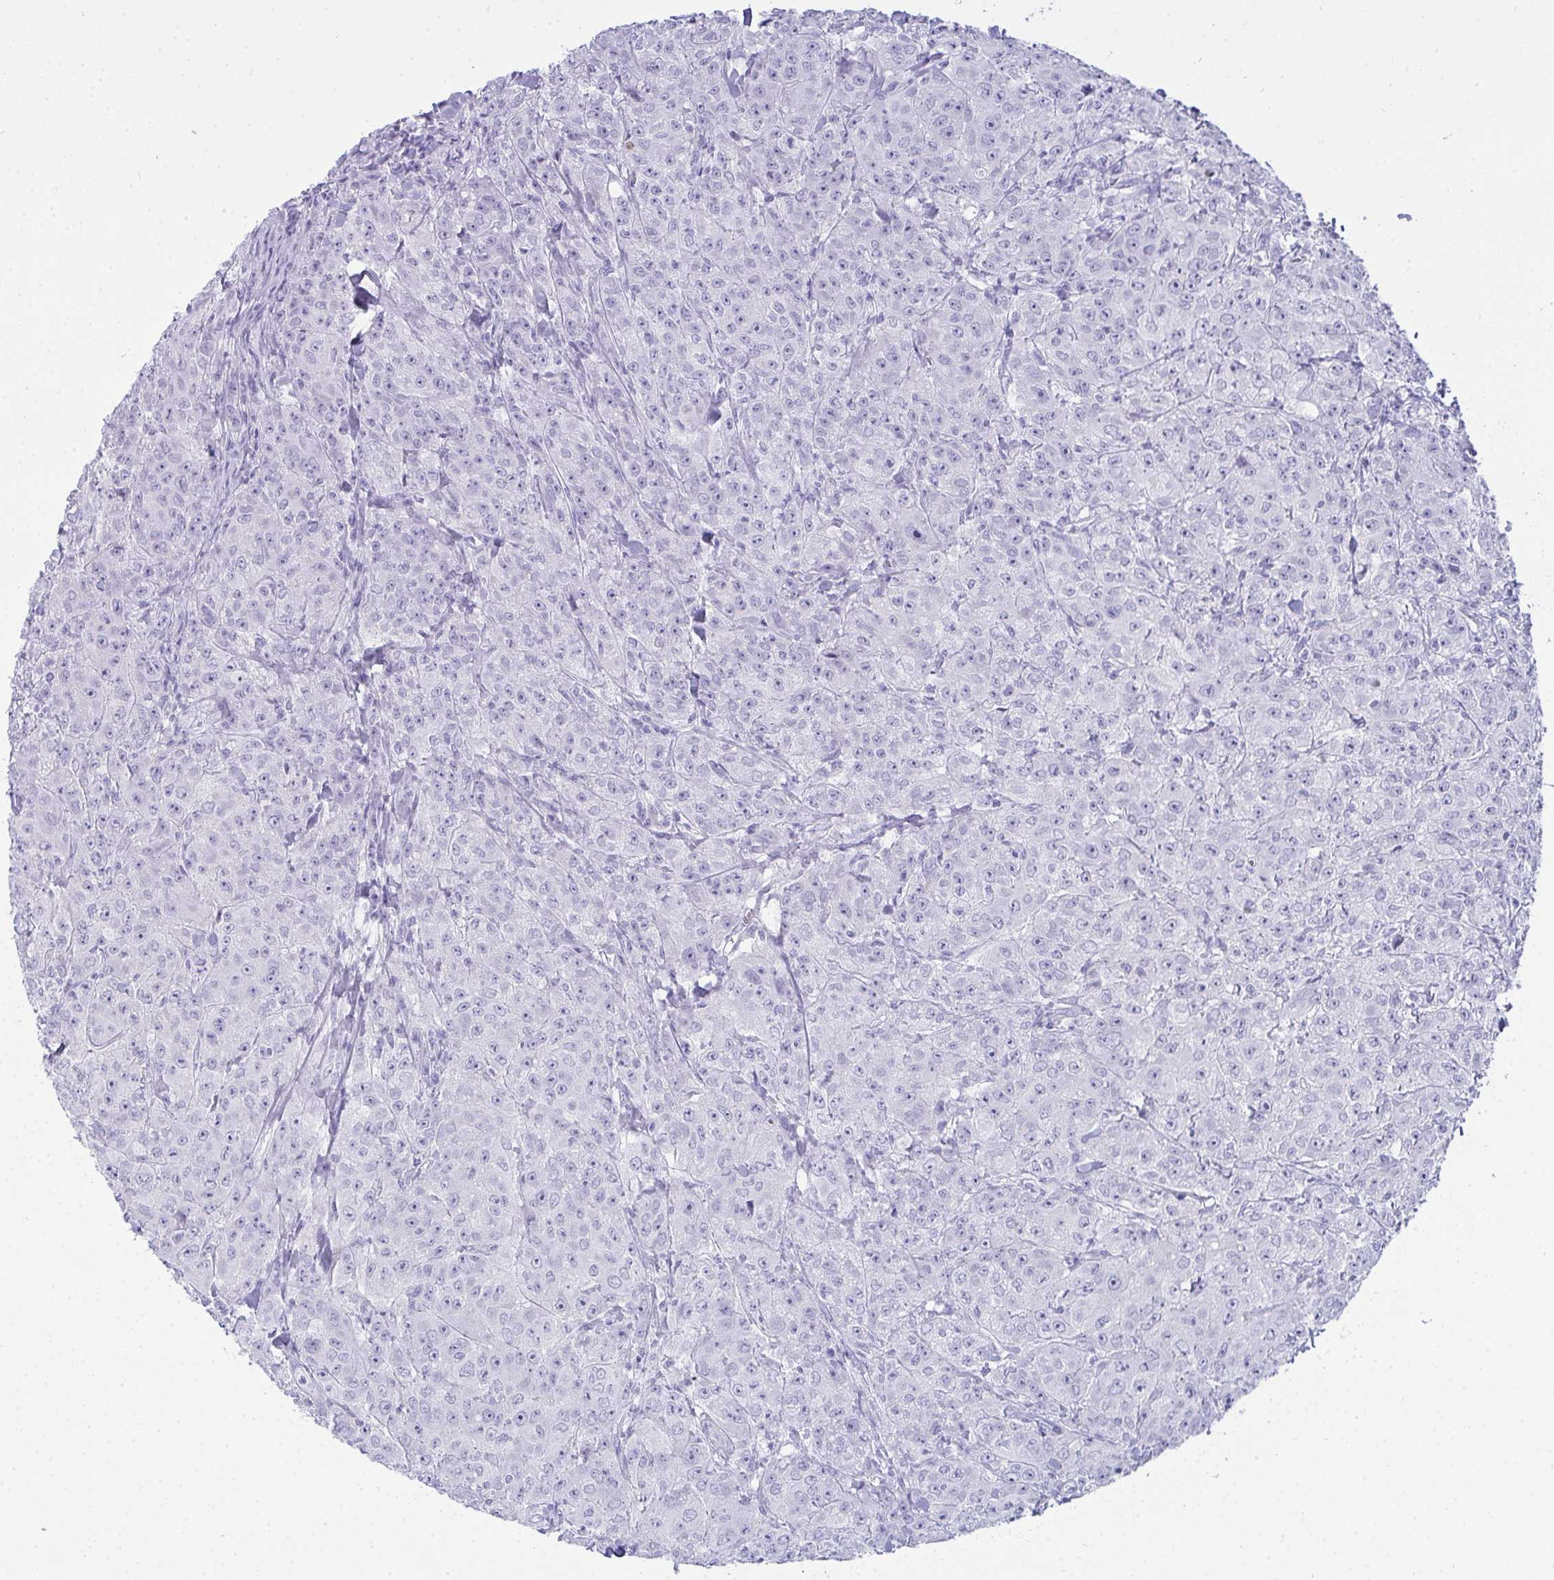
{"staining": {"intensity": "negative", "quantity": "none", "location": "none"}, "tissue": "breast cancer", "cell_type": "Tumor cells", "image_type": "cancer", "snomed": [{"axis": "morphology", "description": "Normal tissue, NOS"}, {"axis": "morphology", "description": "Duct carcinoma"}, {"axis": "topography", "description": "Breast"}], "caption": "IHC micrograph of human breast invasive ductal carcinoma stained for a protein (brown), which shows no staining in tumor cells.", "gene": "HSPB6", "patient": {"sex": "female", "age": 43}}